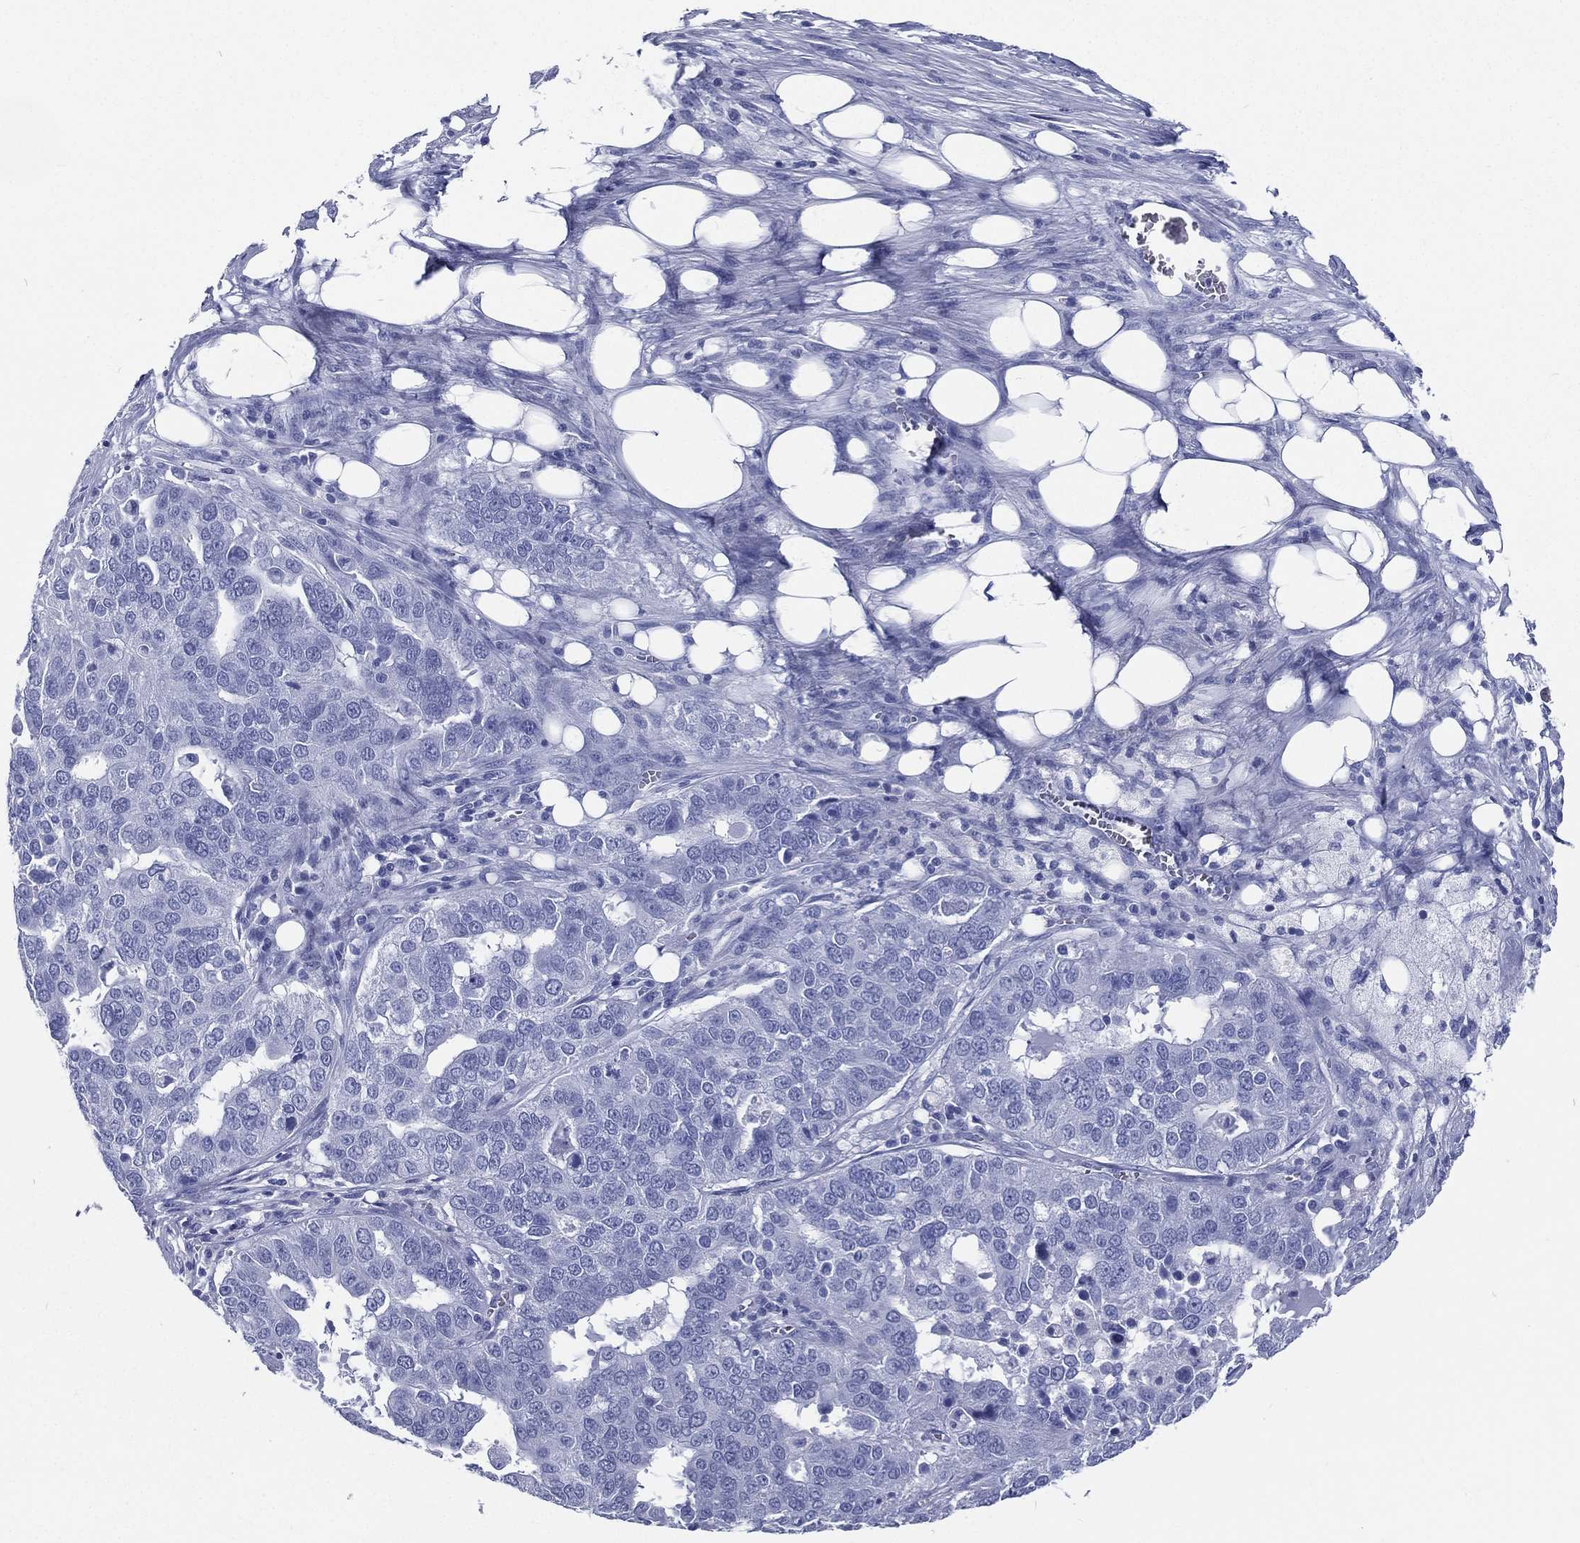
{"staining": {"intensity": "negative", "quantity": "none", "location": "none"}, "tissue": "ovarian cancer", "cell_type": "Tumor cells", "image_type": "cancer", "snomed": [{"axis": "morphology", "description": "Carcinoma, endometroid"}, {"axis": "topography", "description": "Soft tissue"}, {"axis": "topography", "description": "Ovary"}], "caption": "The histopathology image shows no significant staining in tumor cells of endometroid carcinoma (ovarian). (Stains: DAB (3,3'-diaminobenzidine) IHC with hematoxylin counter stain, Microscopy: brightfield microscopy at high magnification).", "gene": "RSPH4A", "patient": {"sex": "female", "age": 52}}